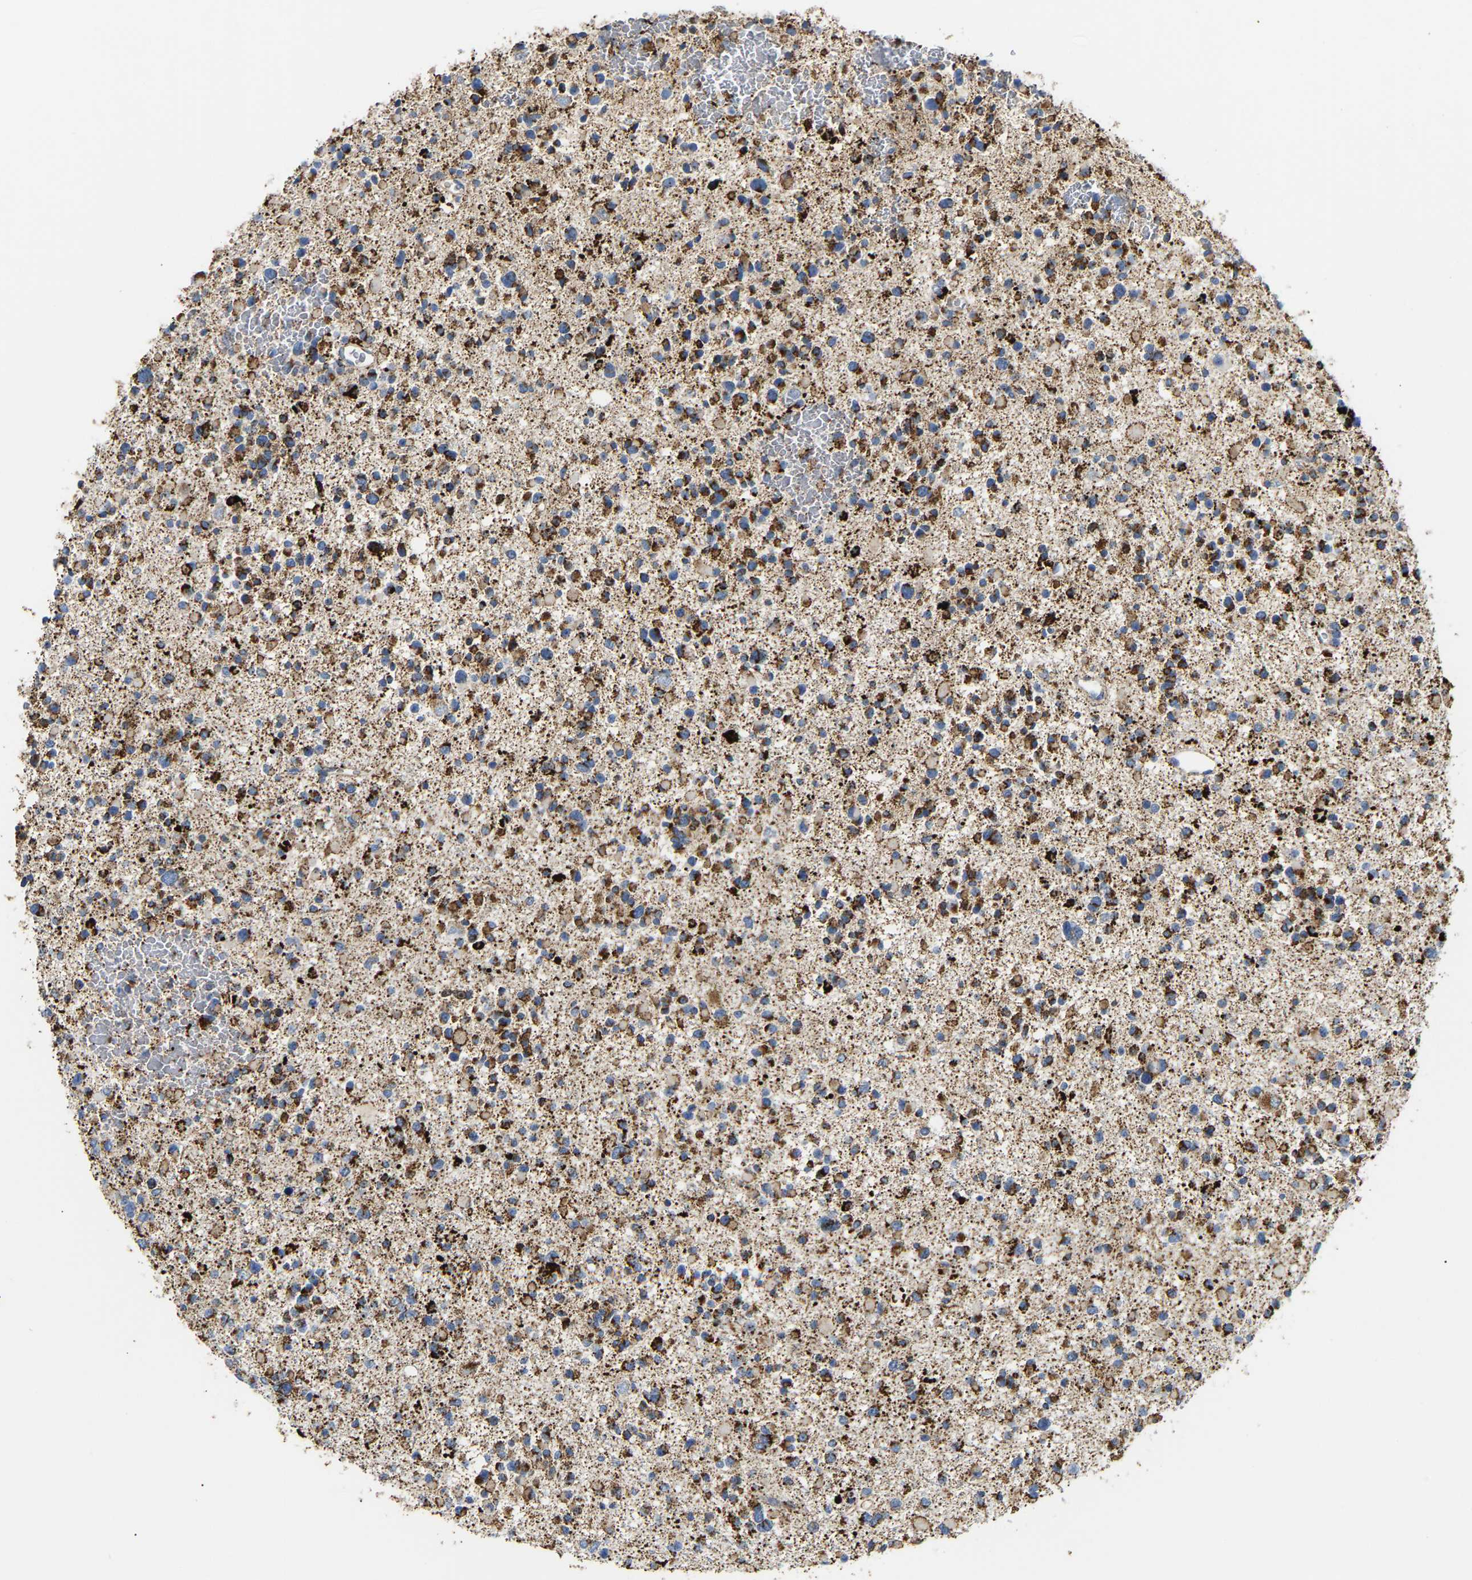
{"staining": {"intensity": "strong", "quantity": ">75%", "location": "cytoplasmic/membranous"}, "tissue": "glioma", "cell_type": "Tumor cells", "image_type": "cancer", "snomed": [{"axis": "morphology", "description": "Glioma, malignant, Low grade"}, {"axis": "topography", "description": "Brain"}], "caption": "Glioma stained with a protein marker exhibits strong staining in tumor cells.", "gene": "HIBADH", "patient": {"sex": "female", "age": 22}}